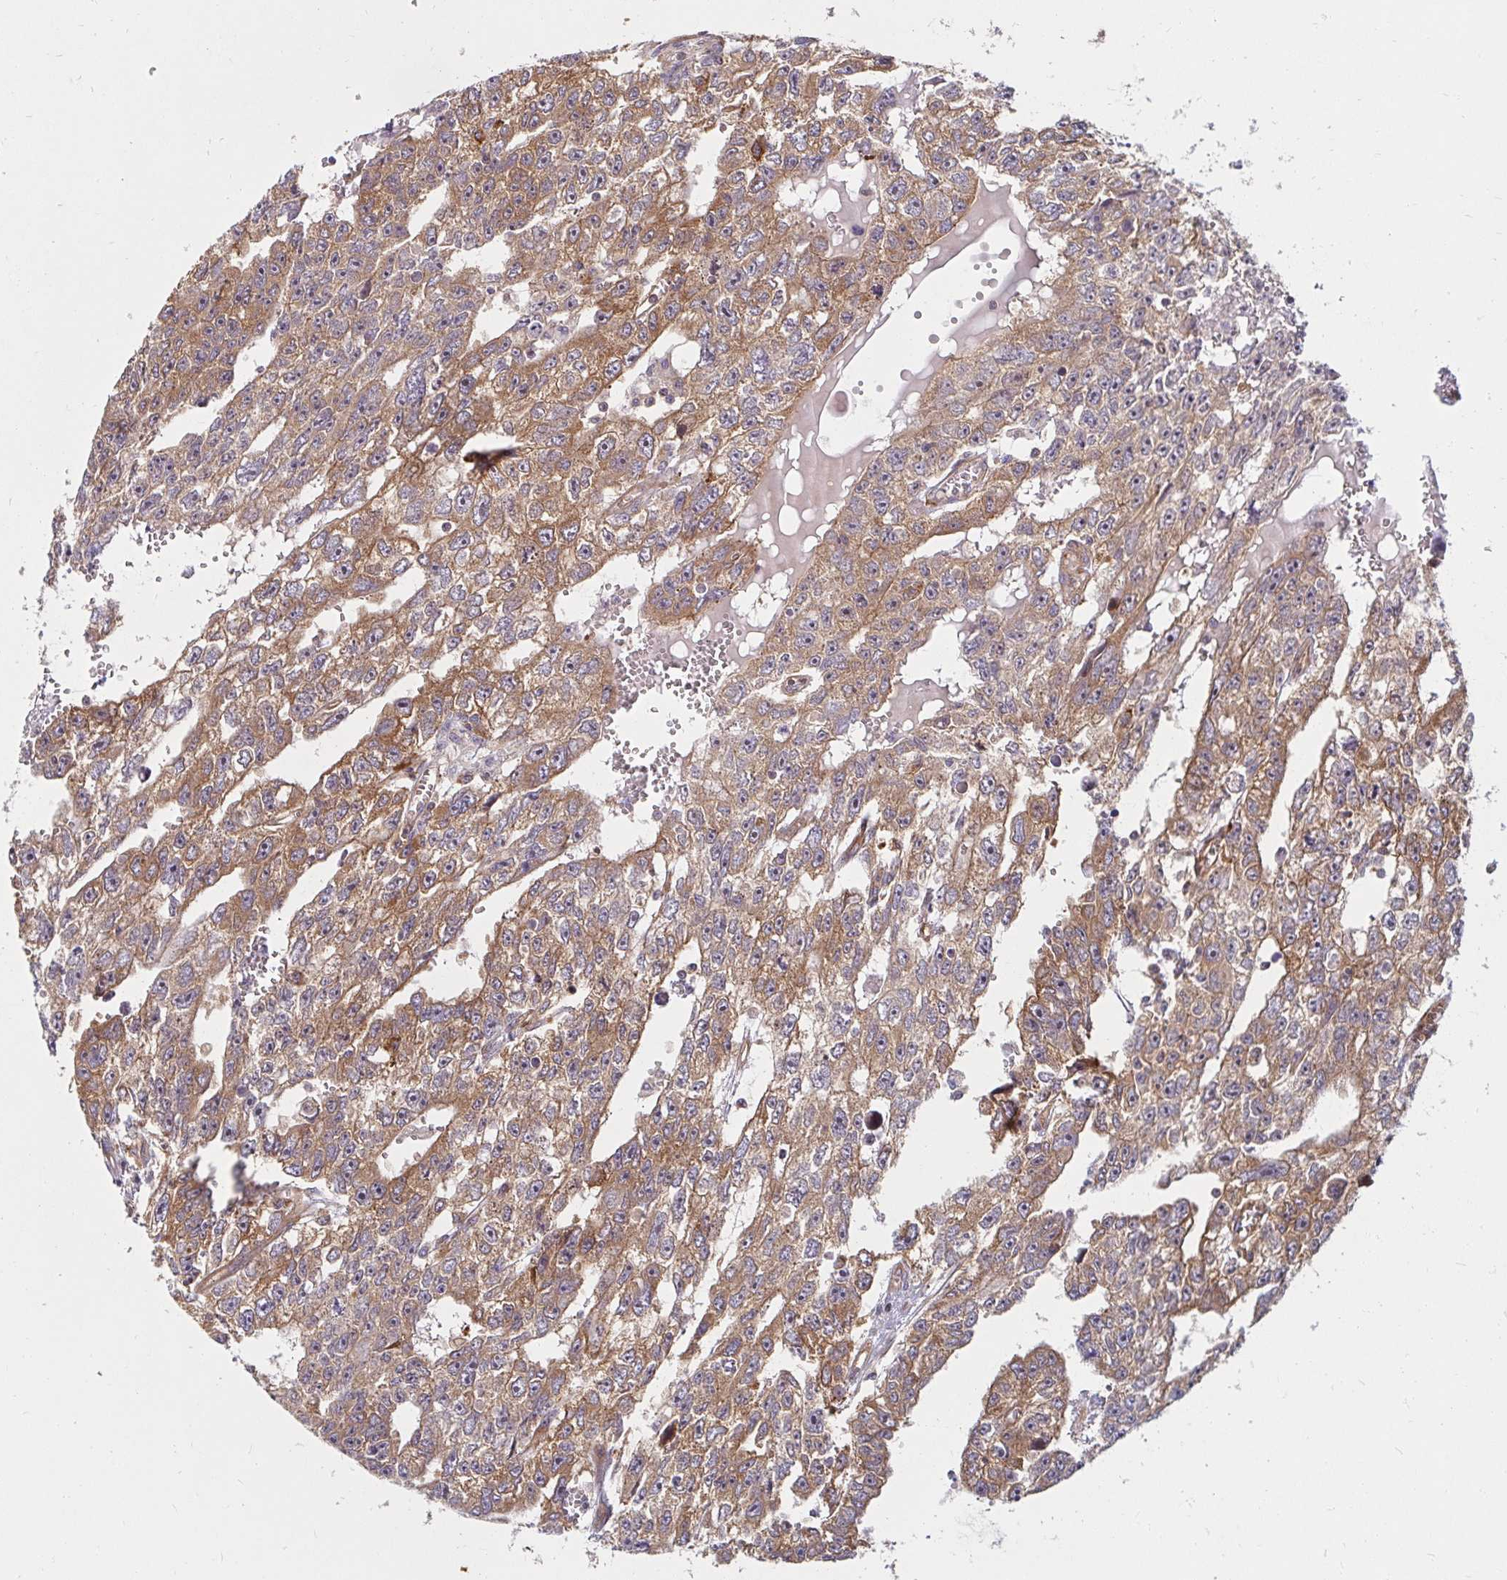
{"staining": {"intensity": "moderate", "quantity": ">75%", "location": "cytoplasmic/membranous"}, "tissue": "testis cancer", "cell_type": "Tumor cells", "image_type": "cancer", "snomed": [{"axis": "morphology", "description": "Carcinoma, Embryonal, NOS"}, {"axis": "topography", "description": "Testis"}], "caption": "Protein staining exhibits moderate cytoplasmic/membranous staining in approximately >75% of tumor cells in testis cancer.", "gene": "BTF3", "patient": {"sex": "male", "age": 20}}